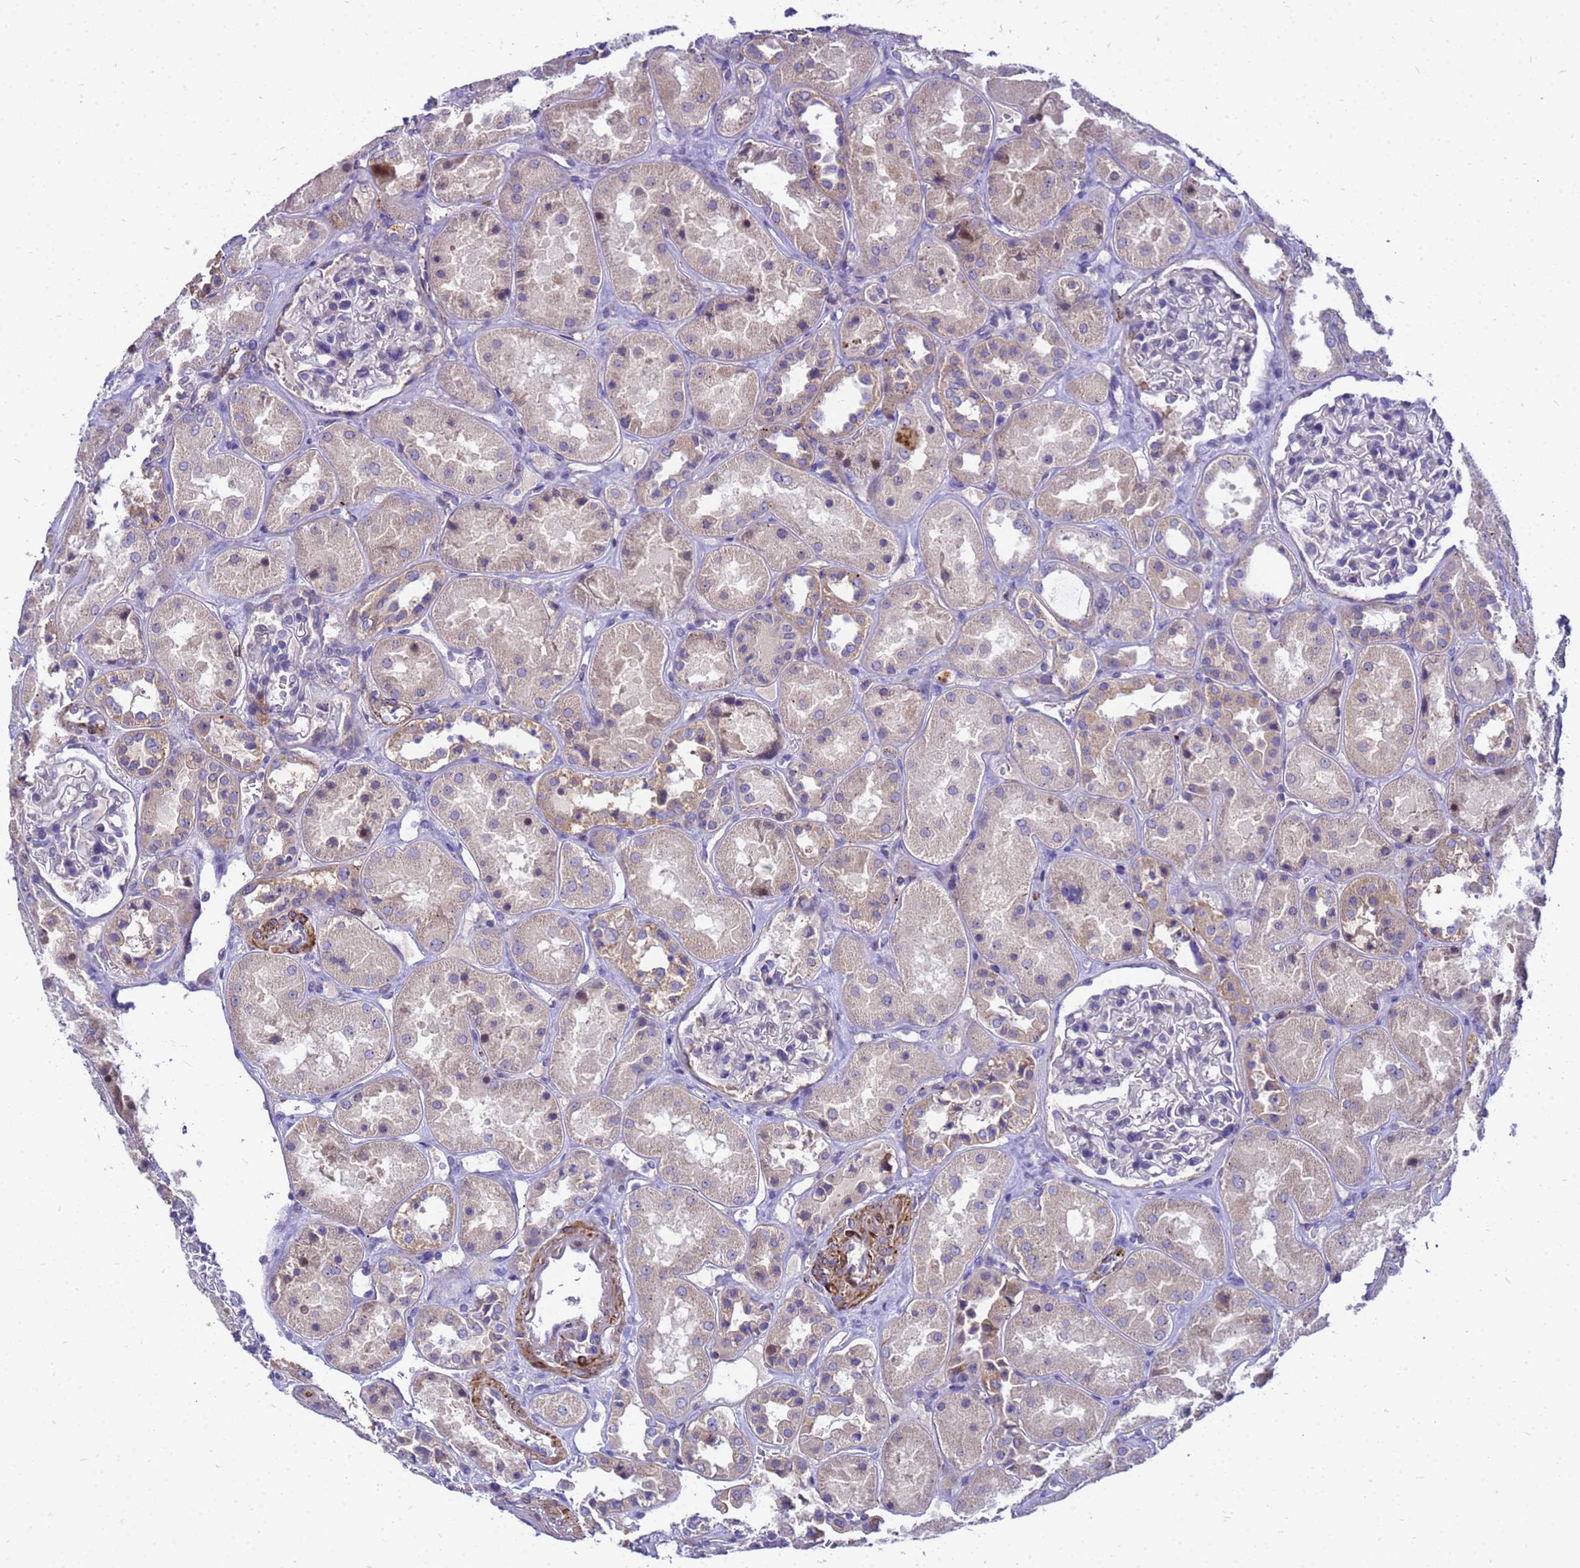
{"staining": {"intensity": "negative", "quantity": "none", "location": "none"}, "tissue": "kidney", "cell_type": "Cells in glomeruli", "image_type": "normal", "snomed": [{"axis": "morphology", "description": "Normal tissue, NOS"}, {"axis": "topography", "description": "Kidney"}], "caption": "Immunohistochemistry (IHC) histopathology image of normal kidney stained for a protein (brown), which reveals no staining in cells in glomeruli.", "gene": "POP7", "patient": {"sex": "male", "age": 70}}